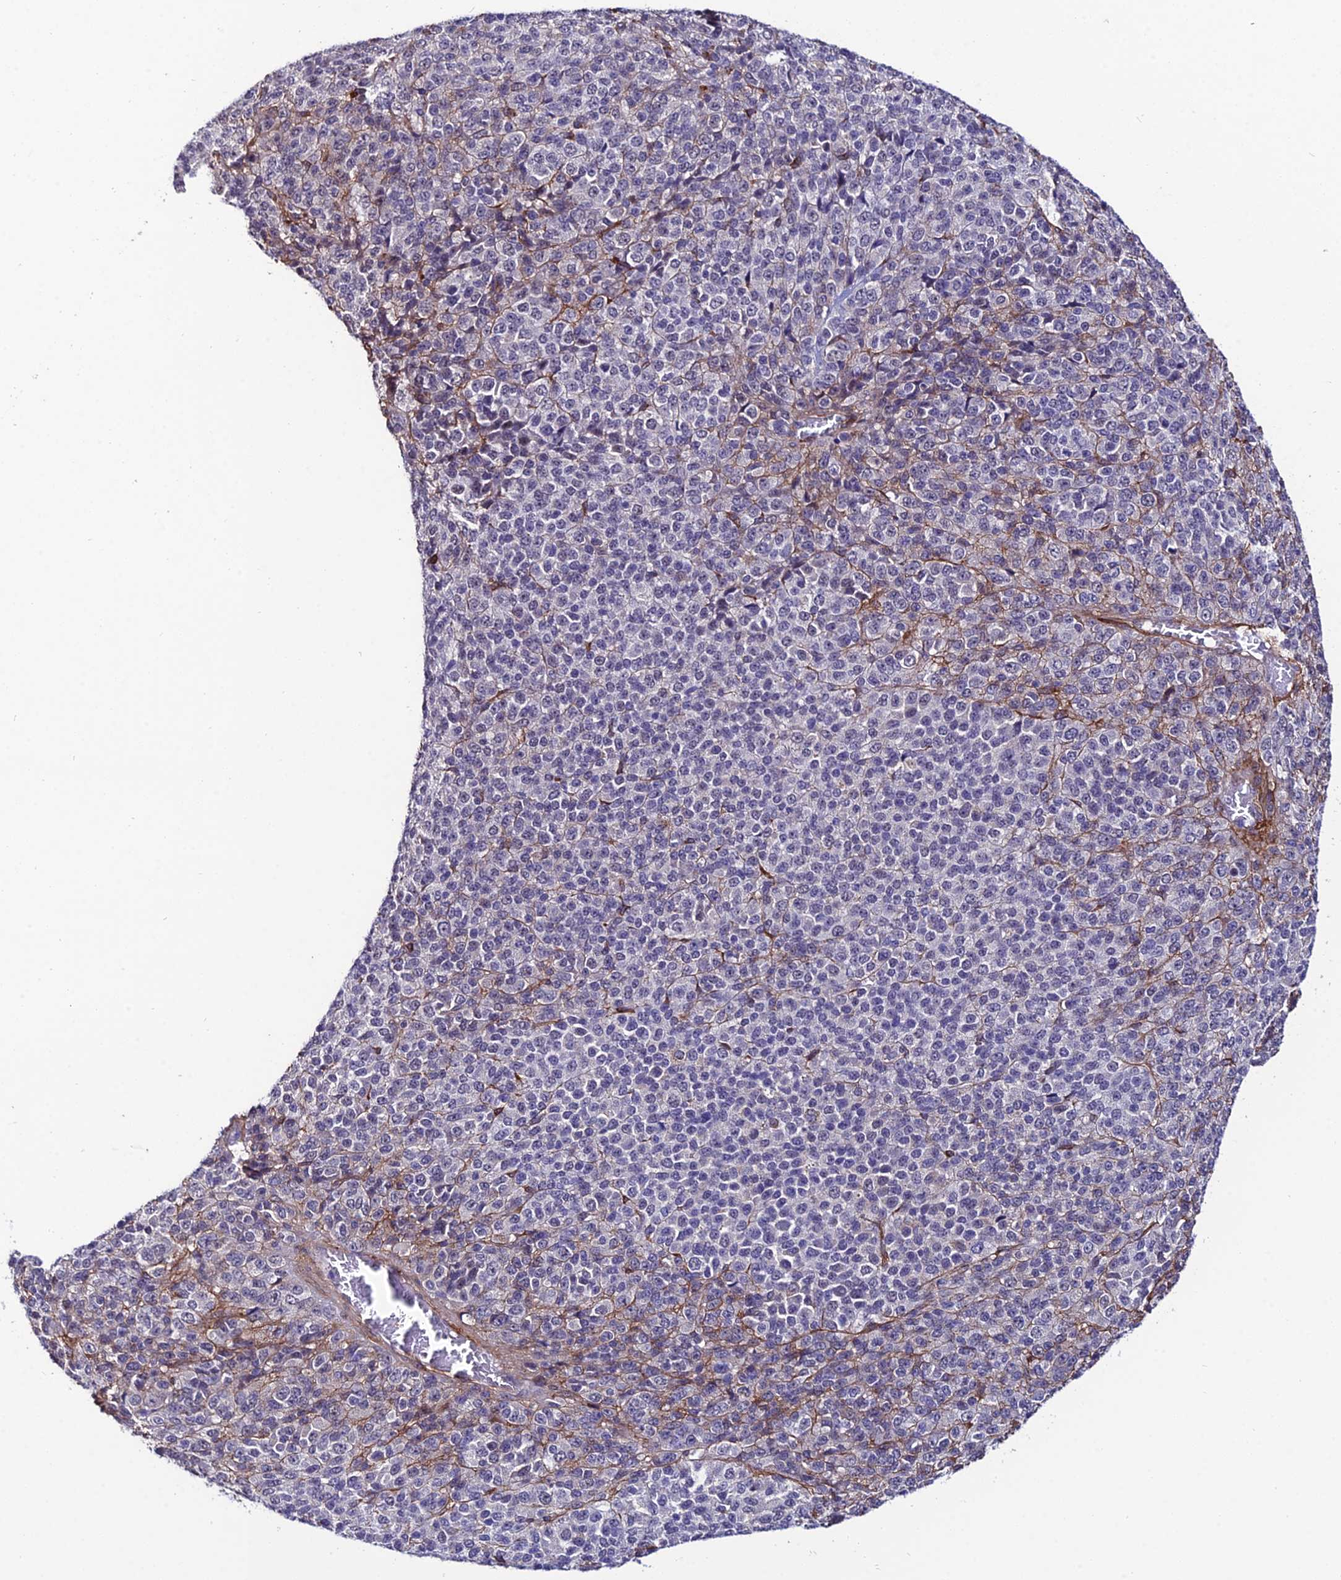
{"staining": {"intensity": "negative", "quantity": "none", "location": "none"}, "tissue": "melanoma", "cell_type": "Tumor cells", "image_type": "cancer", "snomed": [{"axis": "morphology", "description": "Malignant melanoma, Metastatic site"}, {"axis": "topography", "description": "Brain"}], "caption": "Melanoma was stained to show a protein in brown. There is no significant positivity in tumor cells. (Immunohistochemistry, brightfield microscopy, high magnification).", "gene": "SYT15", "patient": {"sex": "female", "age": 56}}